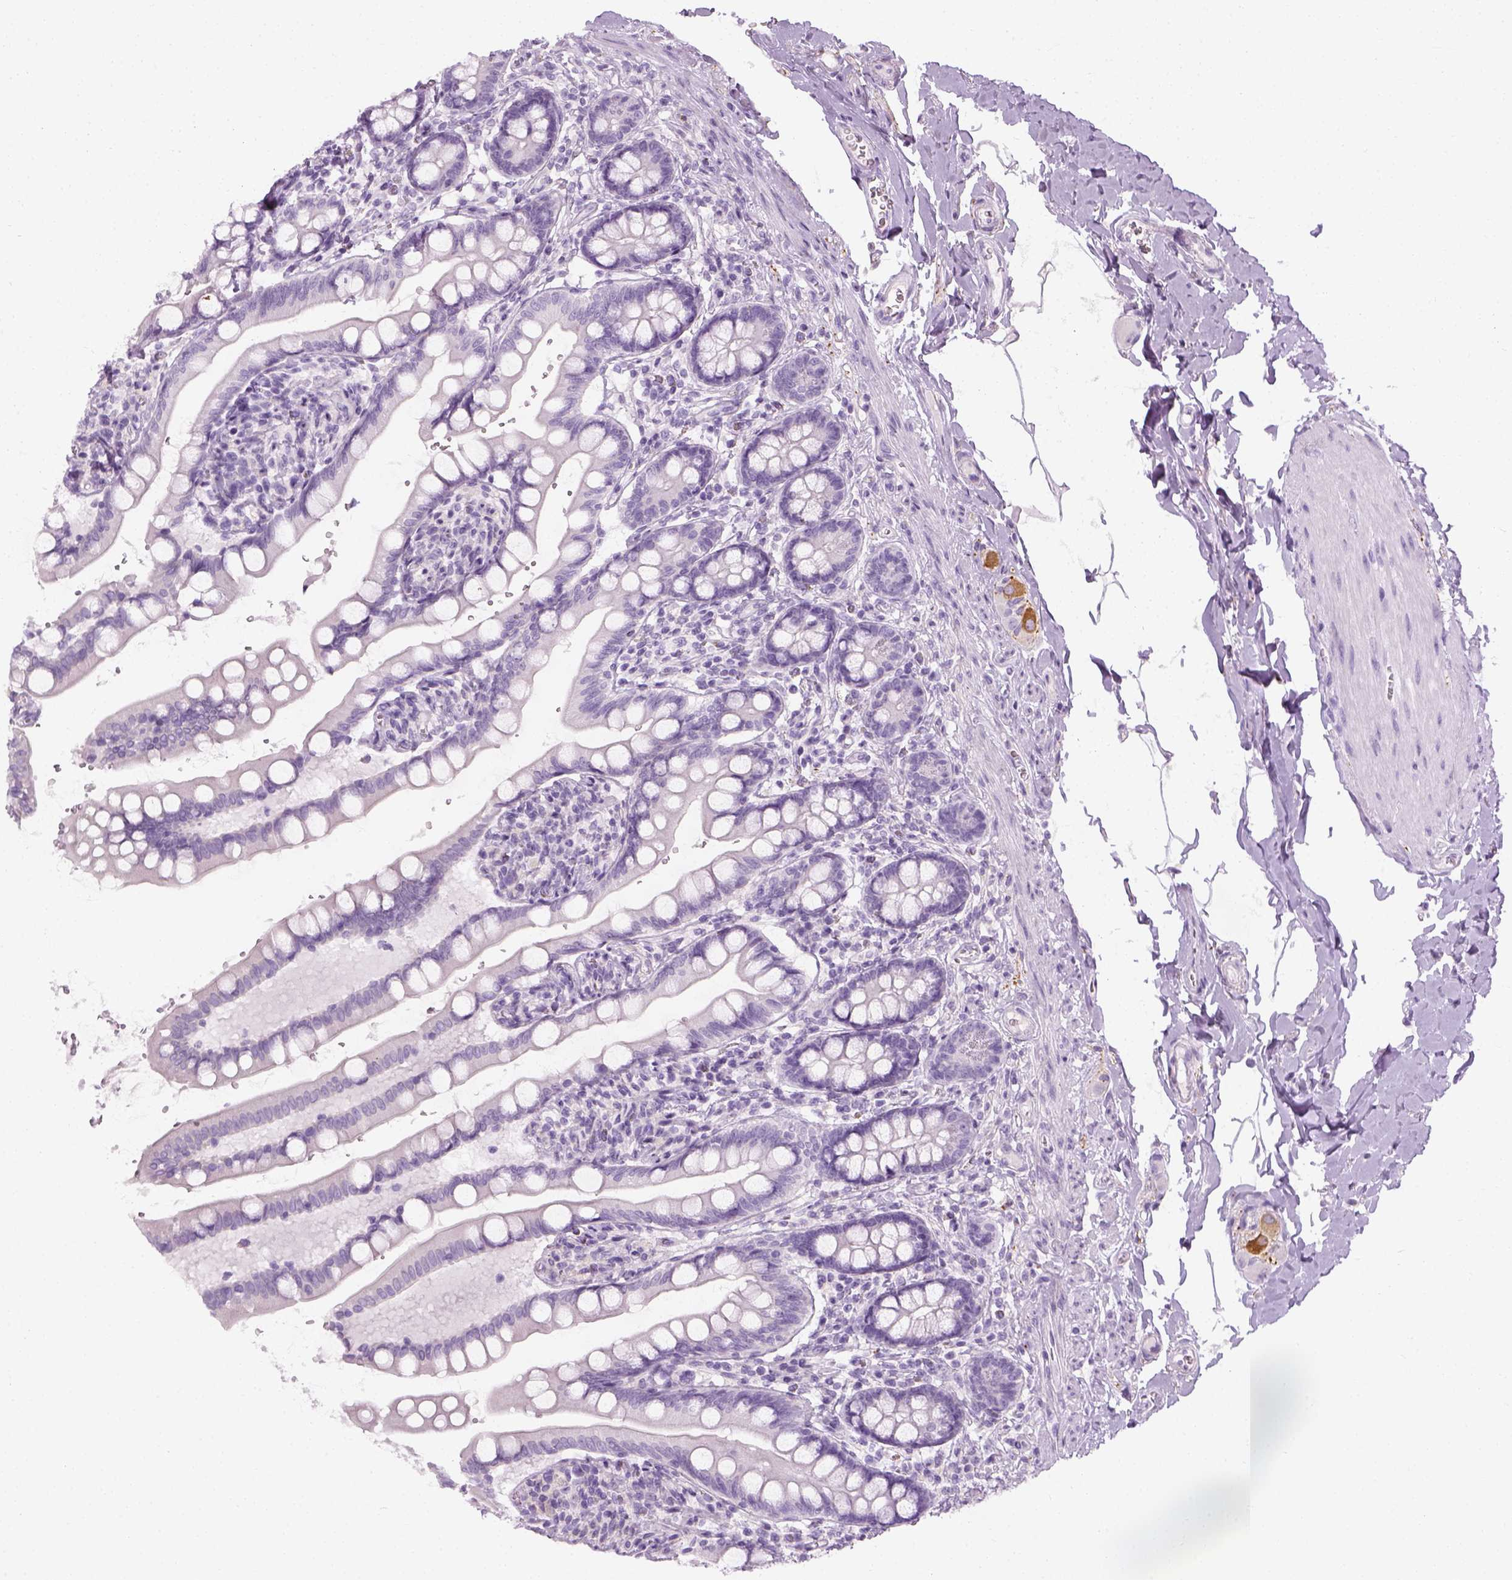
{"staining": {"intensity": "negative", "quantity": "none", "location": "none"}, "tissue": "small intestine", "cell_type": "Glandular cells", "image_type": "normal", "snomed": [{"axis": "morphology", "description": "Normal tissue, NOS"}, {"axis": "topography", "description": "Small intestine"}], "caption": "High power microscopy histopathology image of an immunohistochemistry micrograph of benign small intestine, revealing no significant expression in glandular cells.", "gene": "TH", "patient": {"sex": "female", "age": 56}}